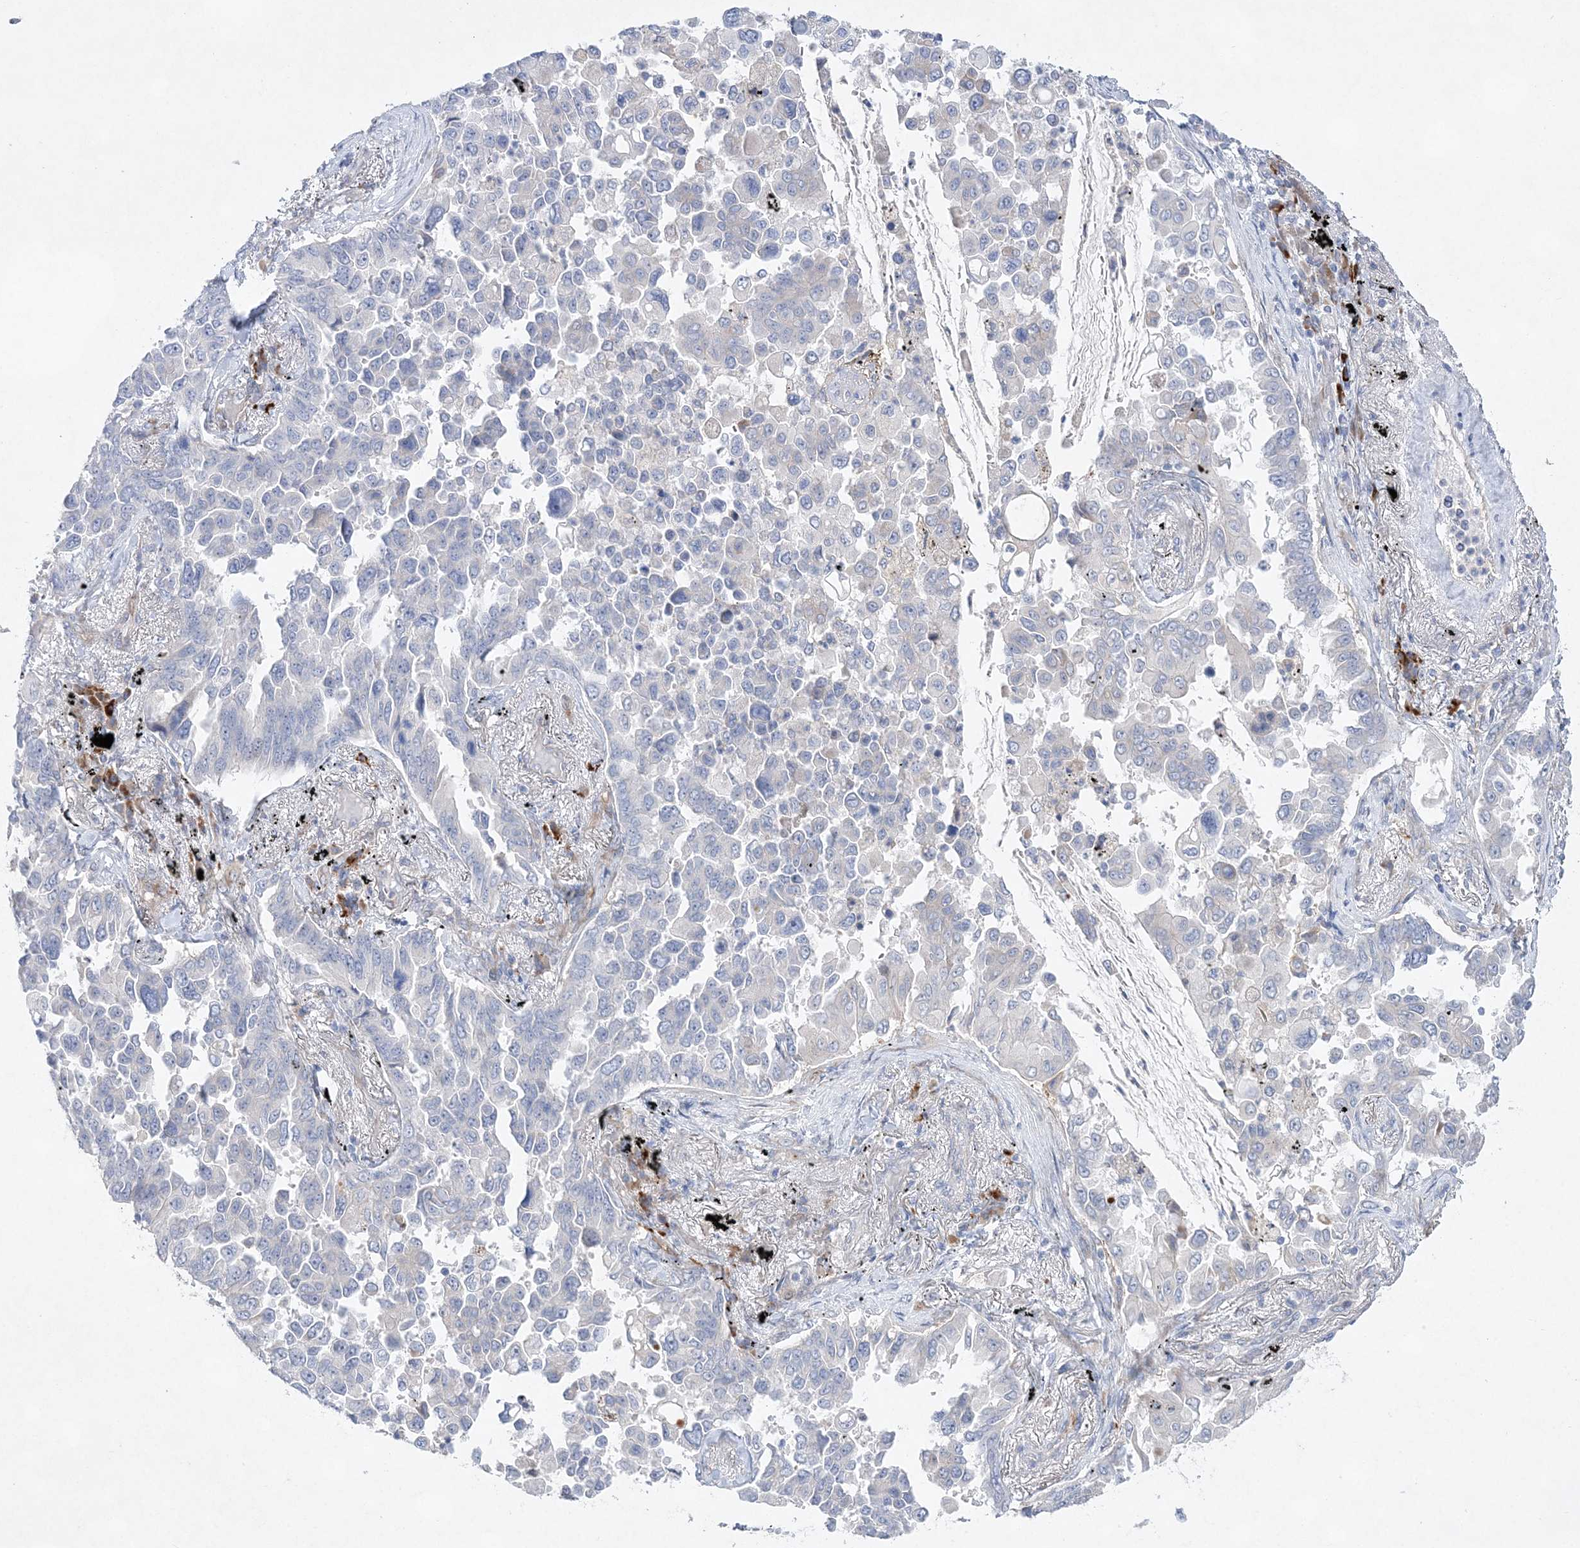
{"staining": {"intensity": "negative", "quantity": "none", "location": "none"}, "tissue": "lung cancer", "cell_type": "Tumor cells", "image_type": "cancer", "snomed": [{"axis": "morphology", "description": "Adenocarcinoma, NOS"}, {"axis": "topography", "description": "Lung"}], "caption": "This is an immunohistochemistry (IHC) histopathology image of lung cancer. There is no expression in tumor cells.", "gene": "TMEM132B", "patient": {"sex": "female", "age": 67}}